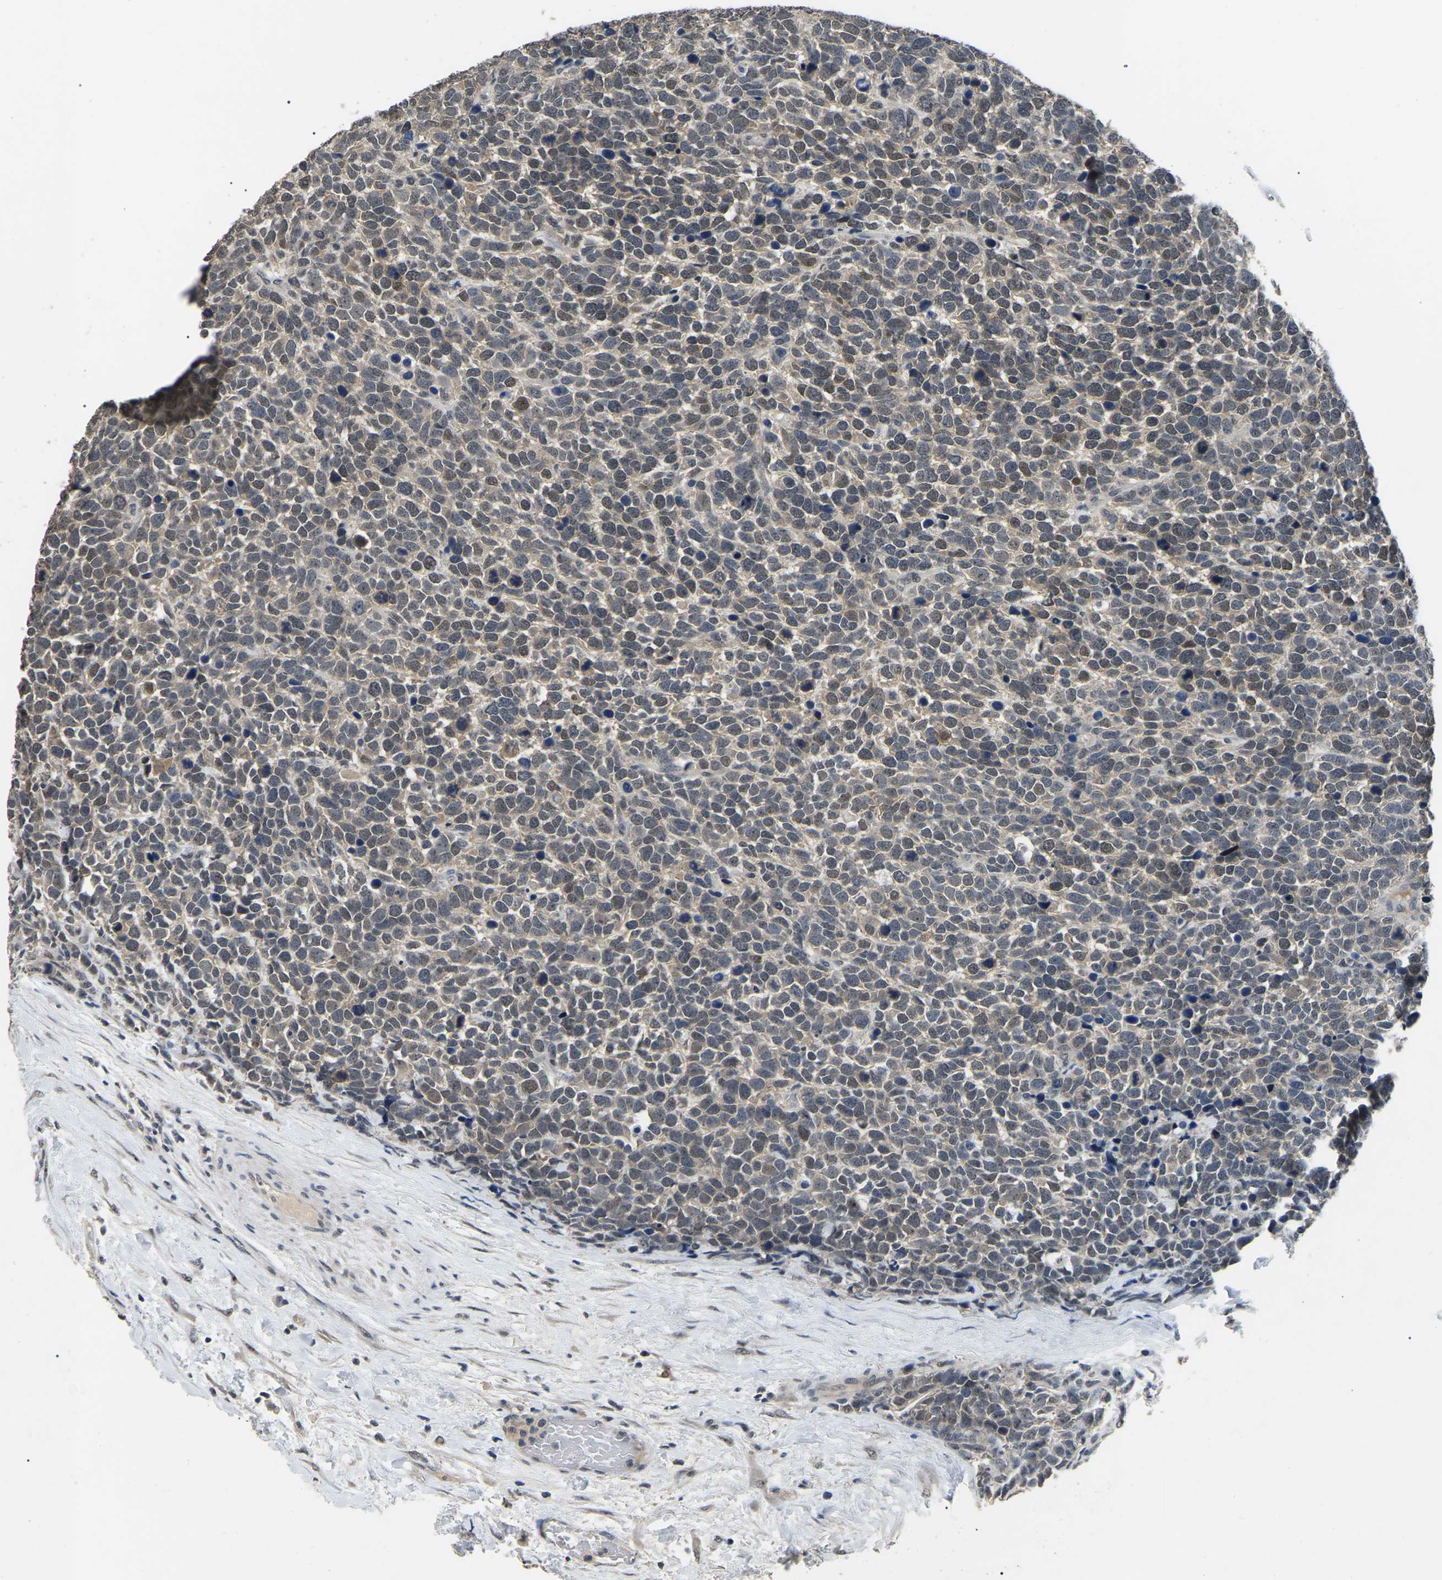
{"staining": {"intensity": "weak", "quantity": "25%-75%", "location": "nuclear"}, "tissue": "urothelial cancer", "cell_type": "Tumor cells", "image_type": "cancer", "snomed": [{"axis": "morphology", "description": "Urothelial carcinoma, High grade"}, {"axis": "topography", "description": "Urinary bladder"}], "caption": "Urothelial cancer stained with a brown dye demonstrates weak nuclear positive positivity in approximately 25%-75% of tumor cells.", "gene": "PPM1E", "patient": {"sex": "female", "age": 82}}